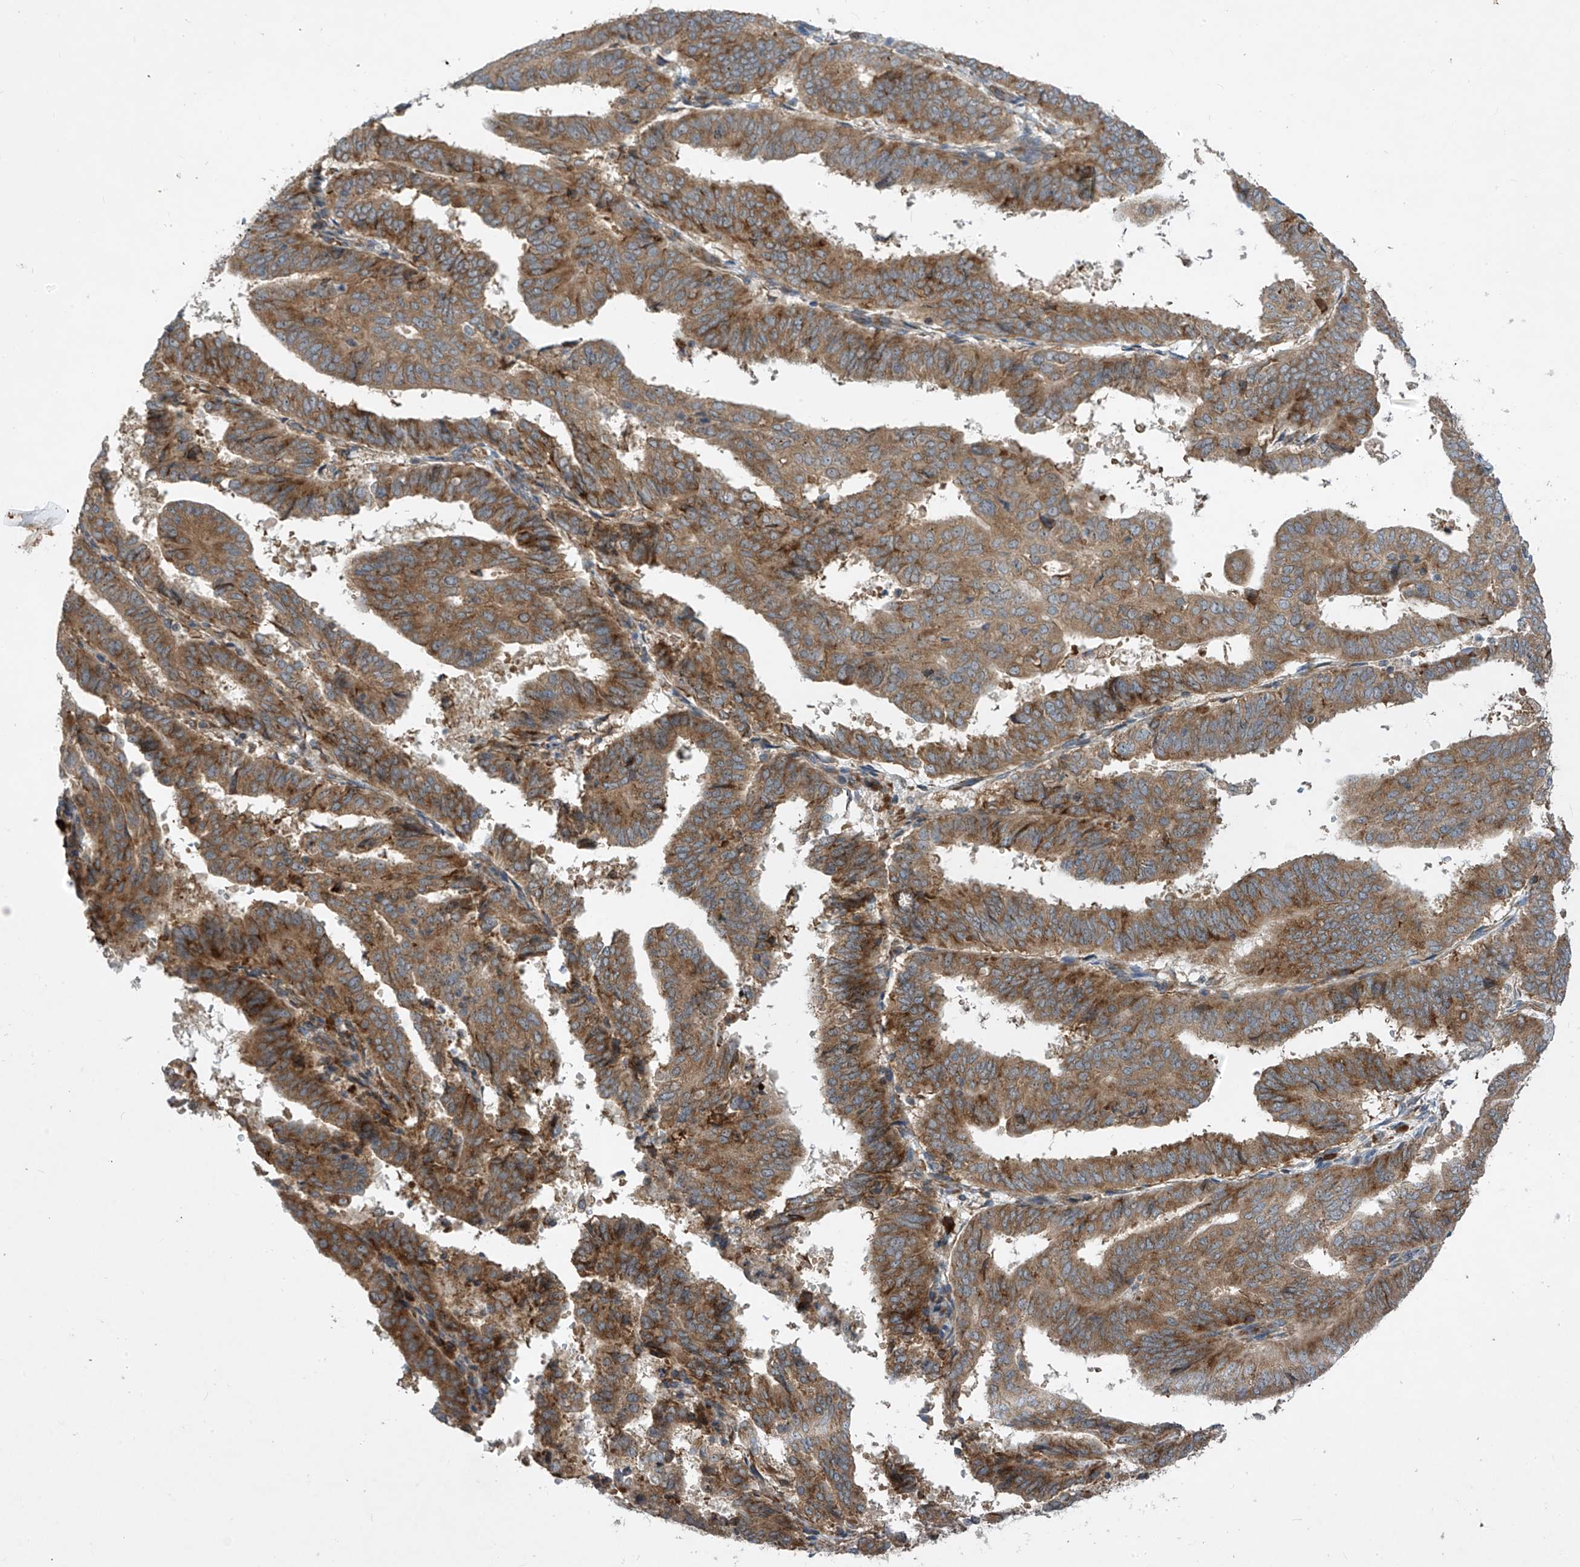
{"staining": {"intensity": "moderate", "quantity": ">75%", "location": "cytoplasmic/membranous"}, "tissue": "endometrial cancer", "cell_type": "Tumor cells", "image_type": "cancer", "snomed": [{"axis": "morphology", "description": "Adenocarcinoma, NOS"}, {"axis": "topography", "description": "Uterus"}], "caption": "A high-resolution histopathology image shows immunohistochemistry (IHC) staining of endometrial adenocarcinoma, which demonstrates moderate cytoplasmic/membranous staining in approximately >75% of tumor cells.", "gene": "RPL34", "patient": {"sex": "female", "age": 77}}